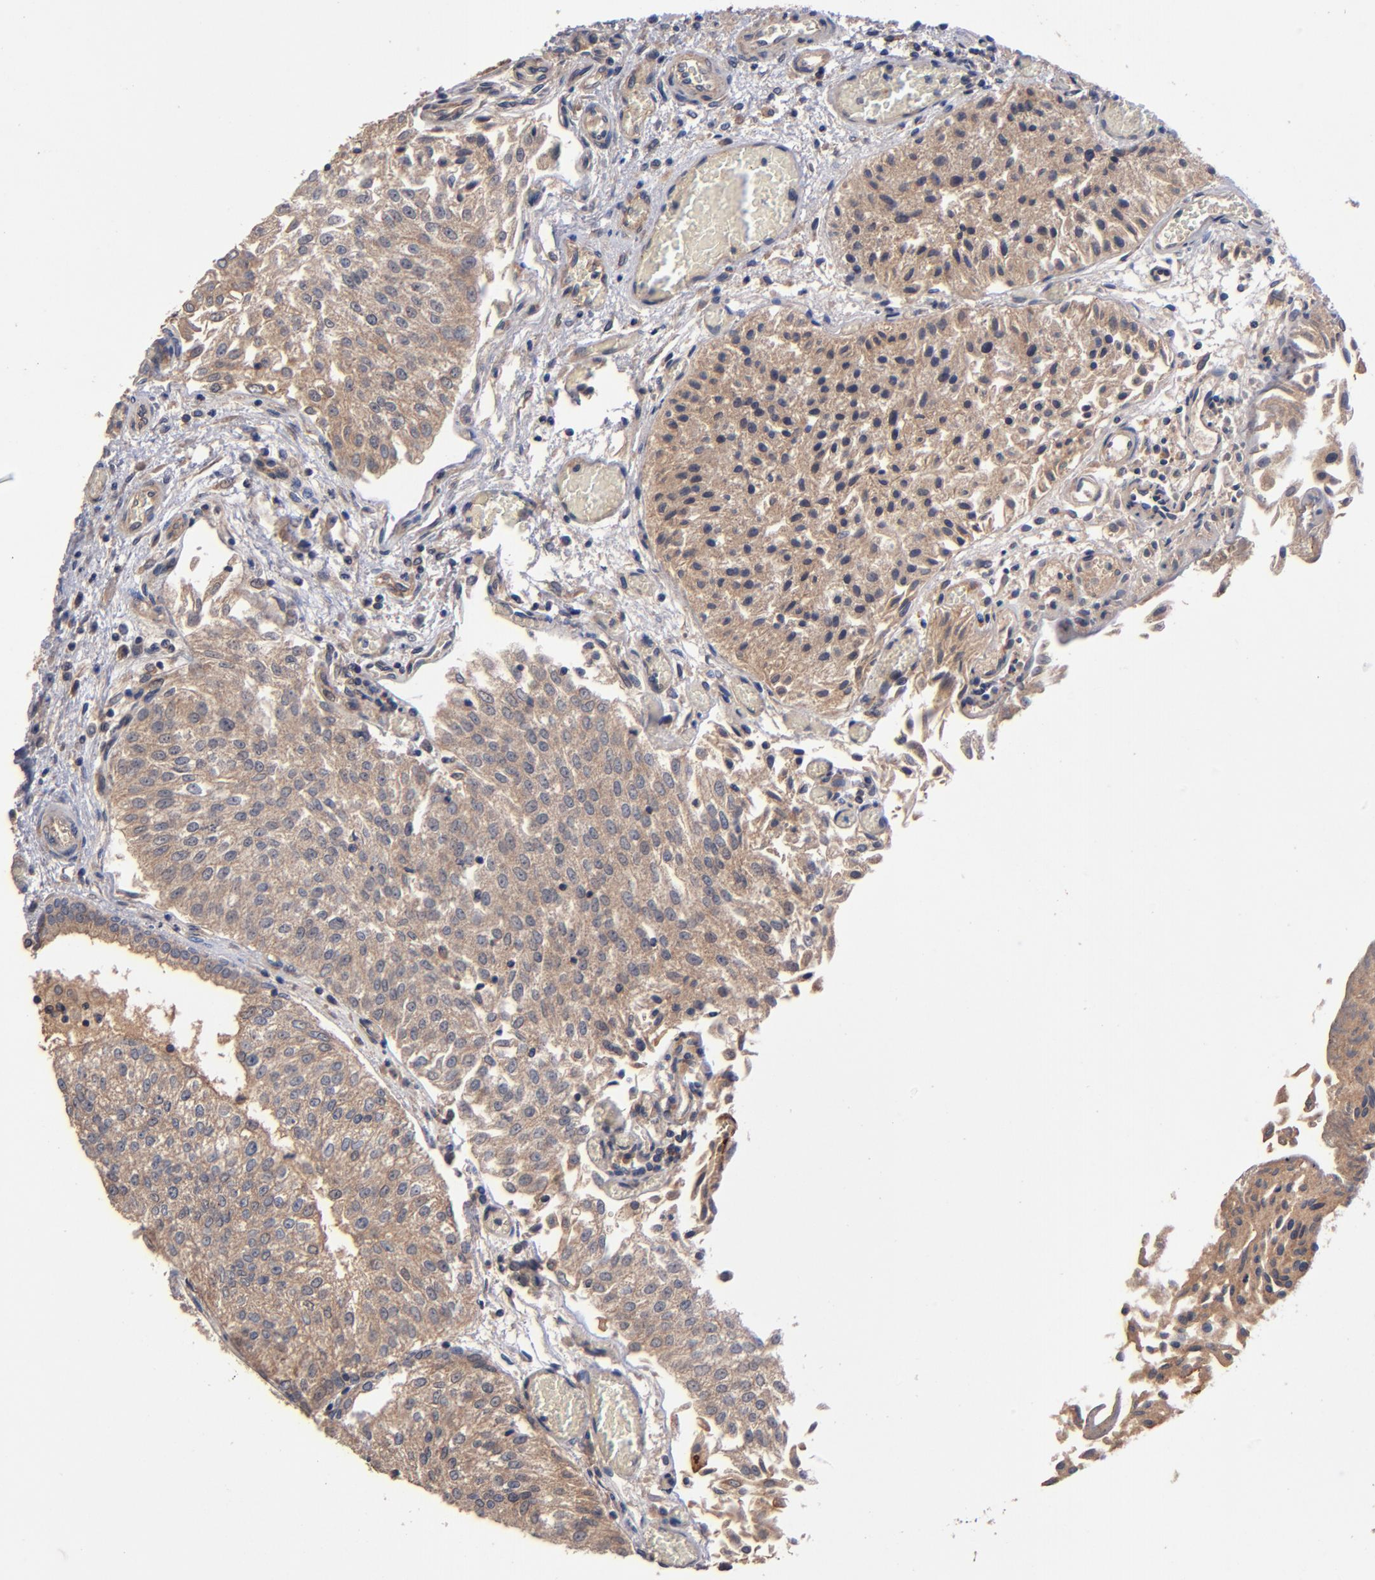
{"staining": {"intensity": "moderate", "quantity": ">75%", "location": "cytoplasmic/membranous"}, "tissue": "urothelial cancer", "cell_type": "Tumor cells", "image_type": "cancer", "snomed": [{"axis": "morphology", "description": "Urothelial carcinoma, Low grade"}, {"axis": "topography", "description": "Urinary bladder"}], "caption": "Moderate cytoplasmic/membranous protein staining is appreciated in approximately >75% of tumor cells in urothelial carcinoma (low-grade).", "gene": "BDKRB1", "patient": {"sex": "male", "age": 86}}